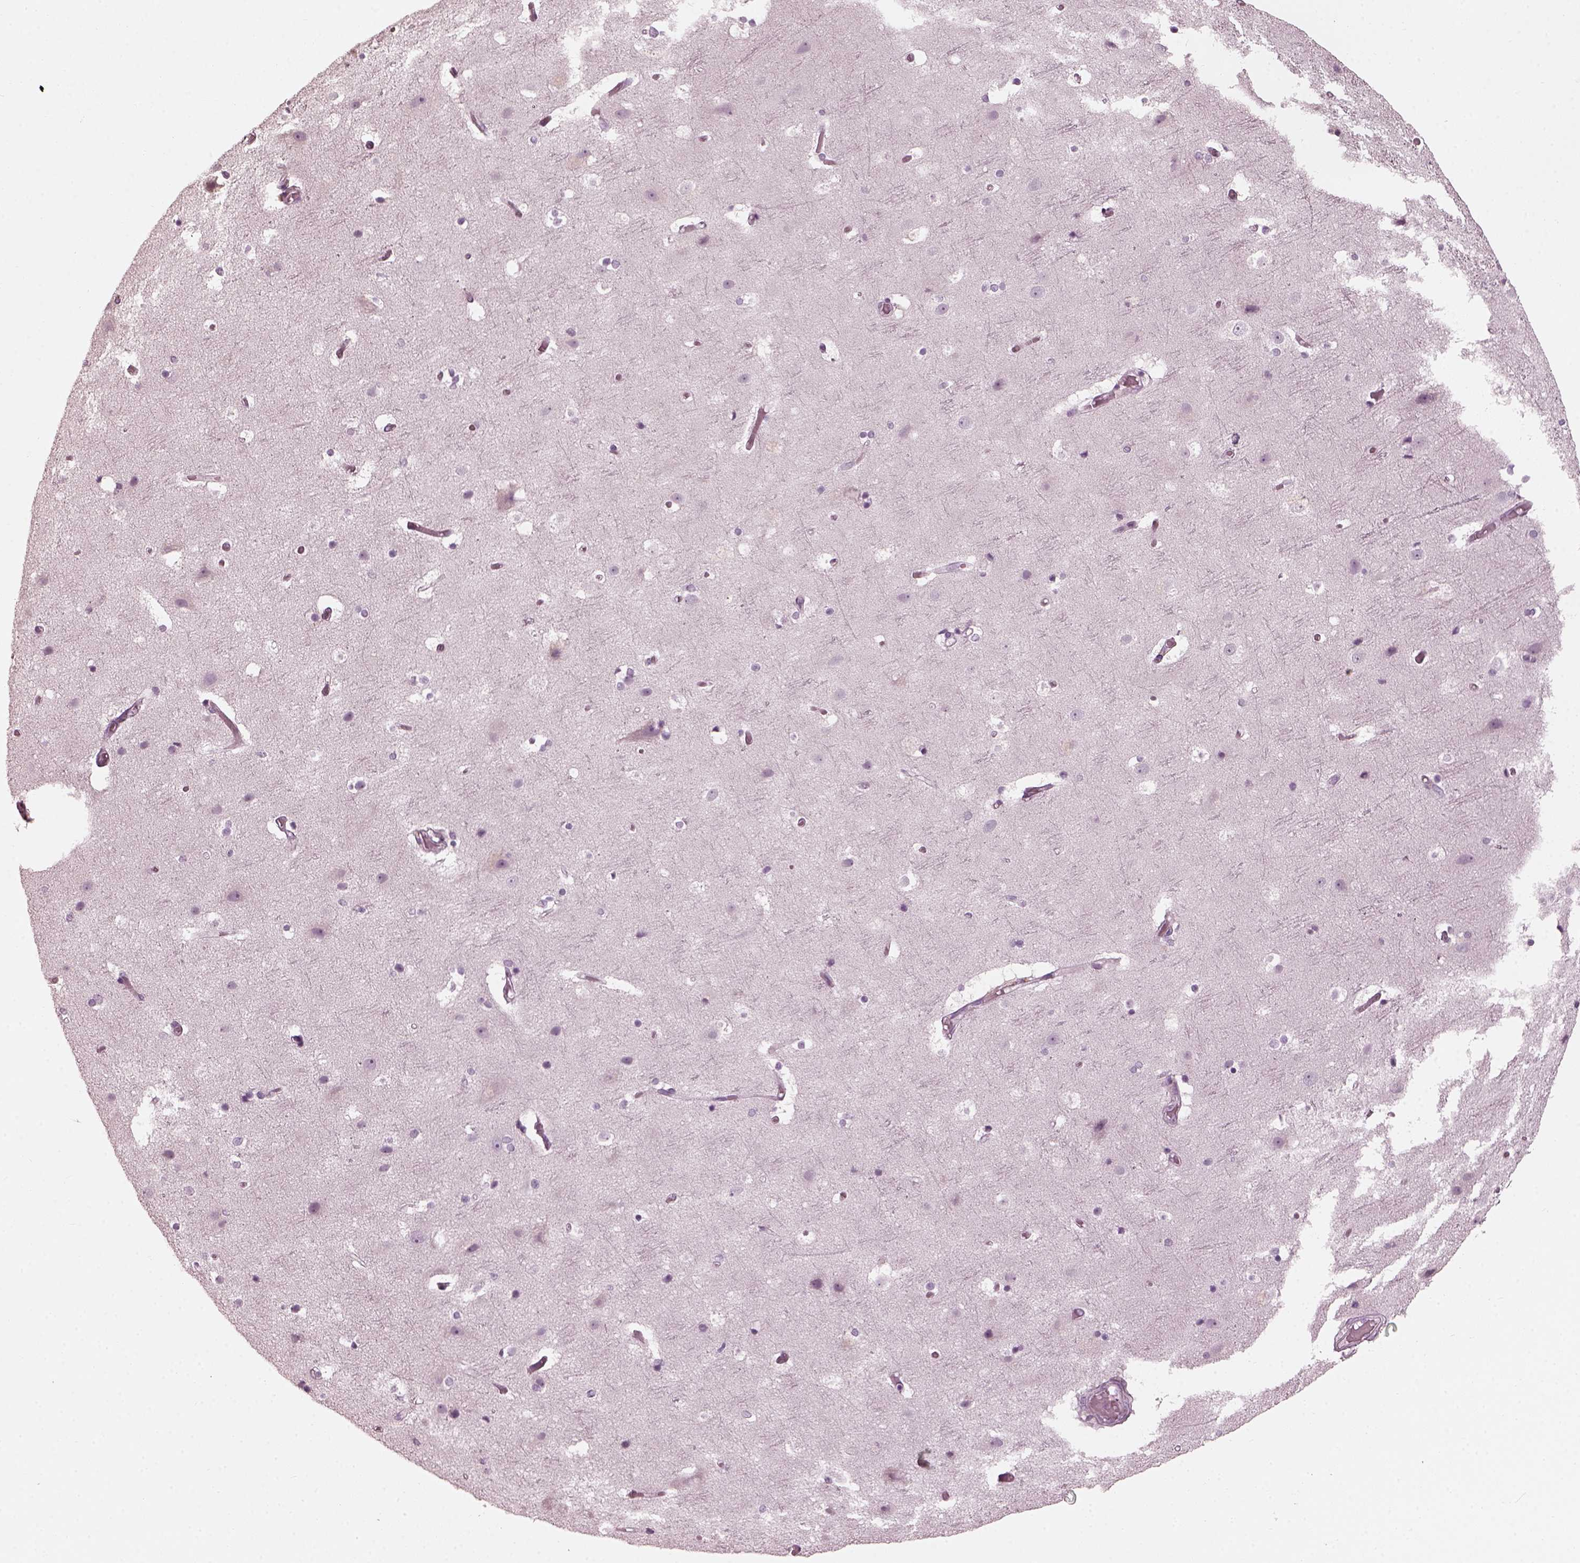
{"staining": {"intensity": "negative", "quantity": "none", "location": "none"}, "tissue": "cerebral cortex", "cell_type": "Endothelial cells", "image_type": "normal", "snomed": [{"axis": "morphology", "description": "Normal tissue, NOS"}, {"axis": "topography", "description": "Cerebral cortex"}], "caption": "Immunohistochemistry of unremarkable cerebral cortex exhibits no staining in endothelial cells.", "gene": "SAXO2", "patient": {"sex": "female", "age": 52}}